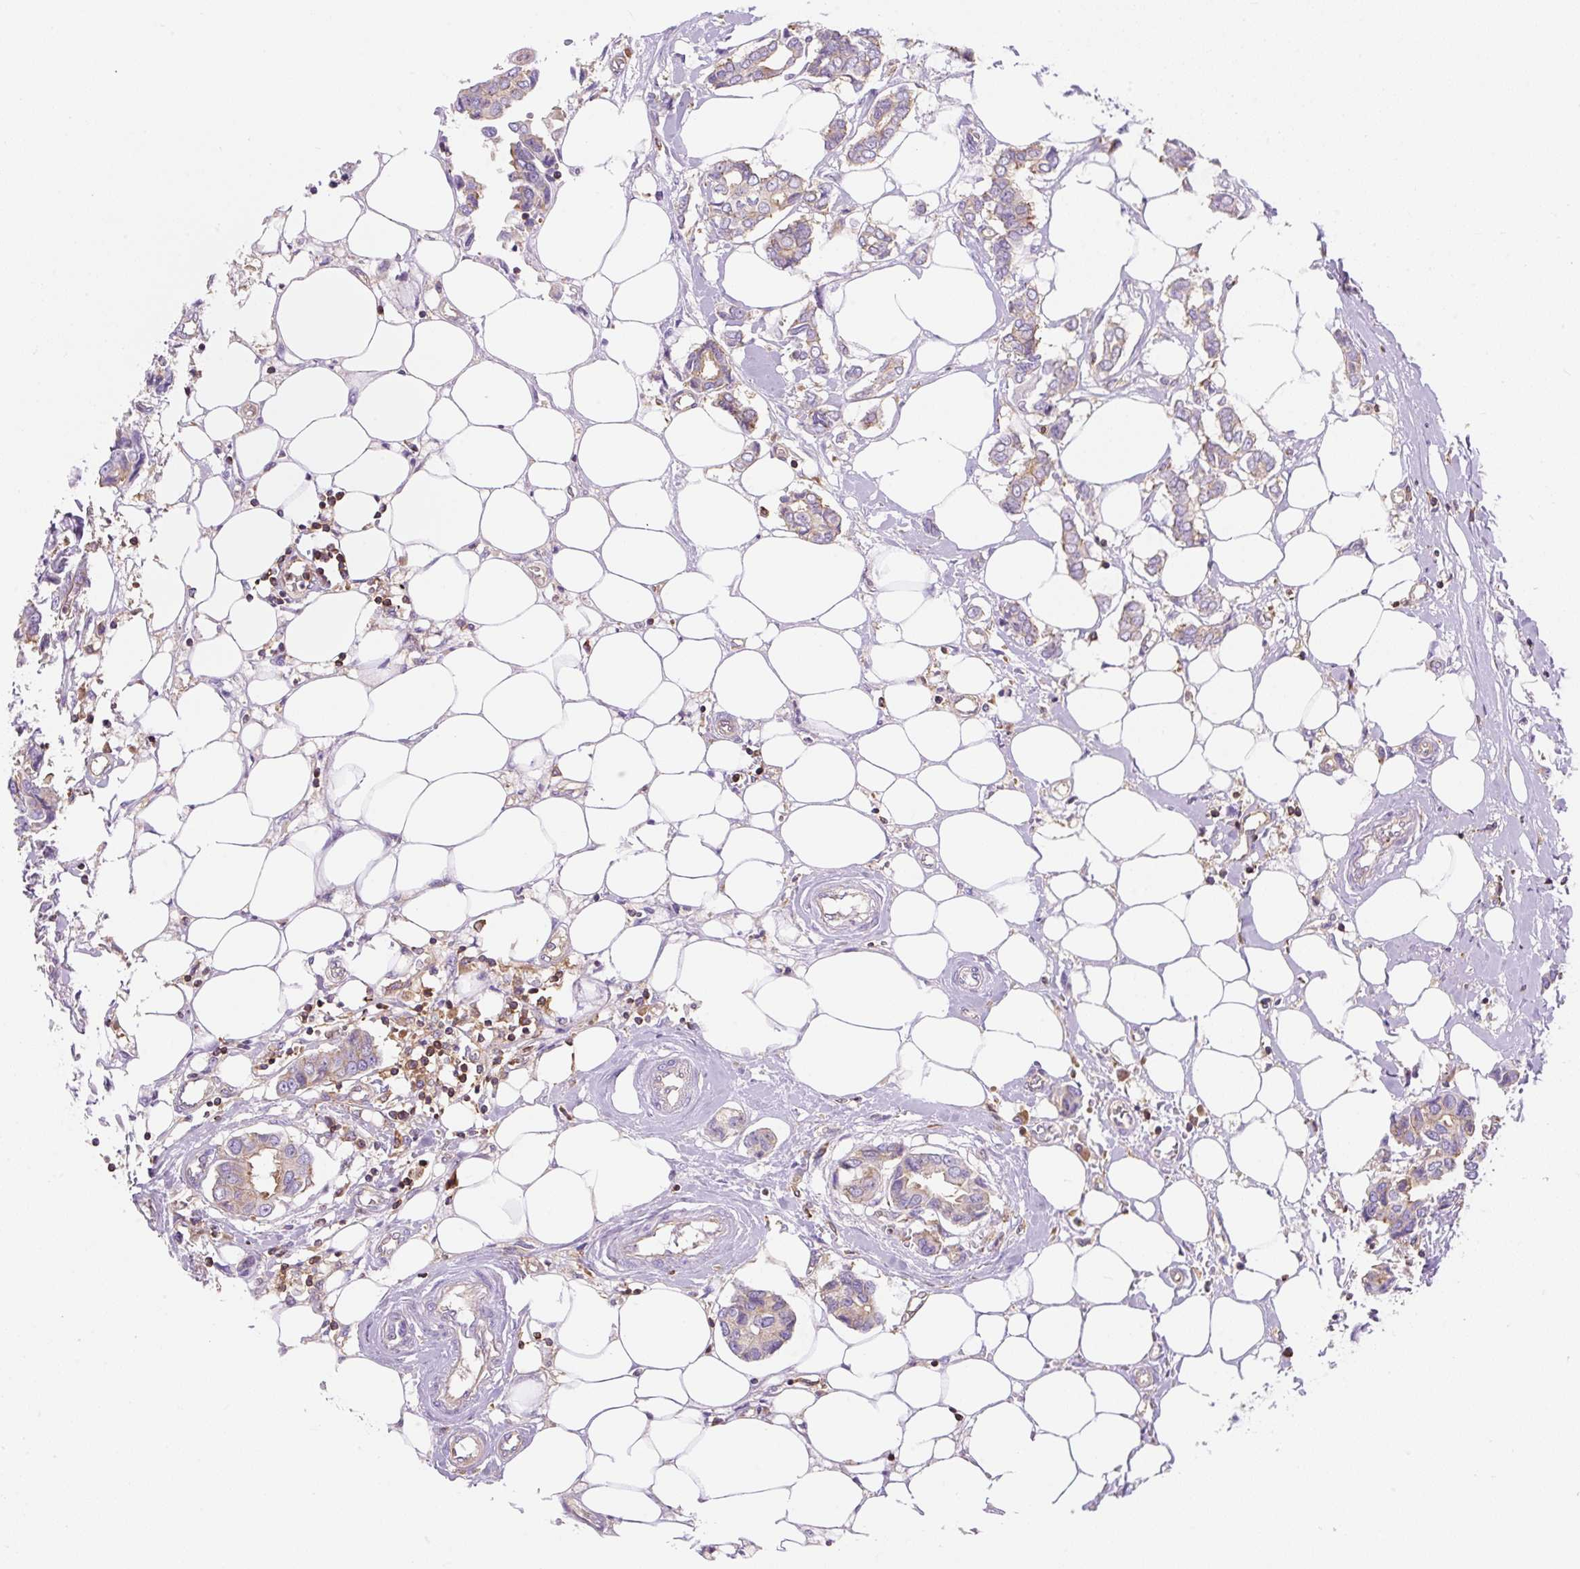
{"staining": {"intensity": "moderate", "quantity": "25%-75%", "location": "cytoplasmic/membranous"}, "tissue": "breast cancer", "cell_type": "Tumor cells", "image_type": "cancer", "snomed": [{"axis": "morphology", "description": "Duct carcinoma"}, {"axis": "topography", "description": "Breast"}], "caption": "Brown immunohistochemical staining in breast cancer (invasive ductal carcinoma) shows moderate cytoplasmic/membranous positivity in about 25%-75% of tumor cells.", "gene": "DNM2", "patient": {"sex": "female", "age": 73}}